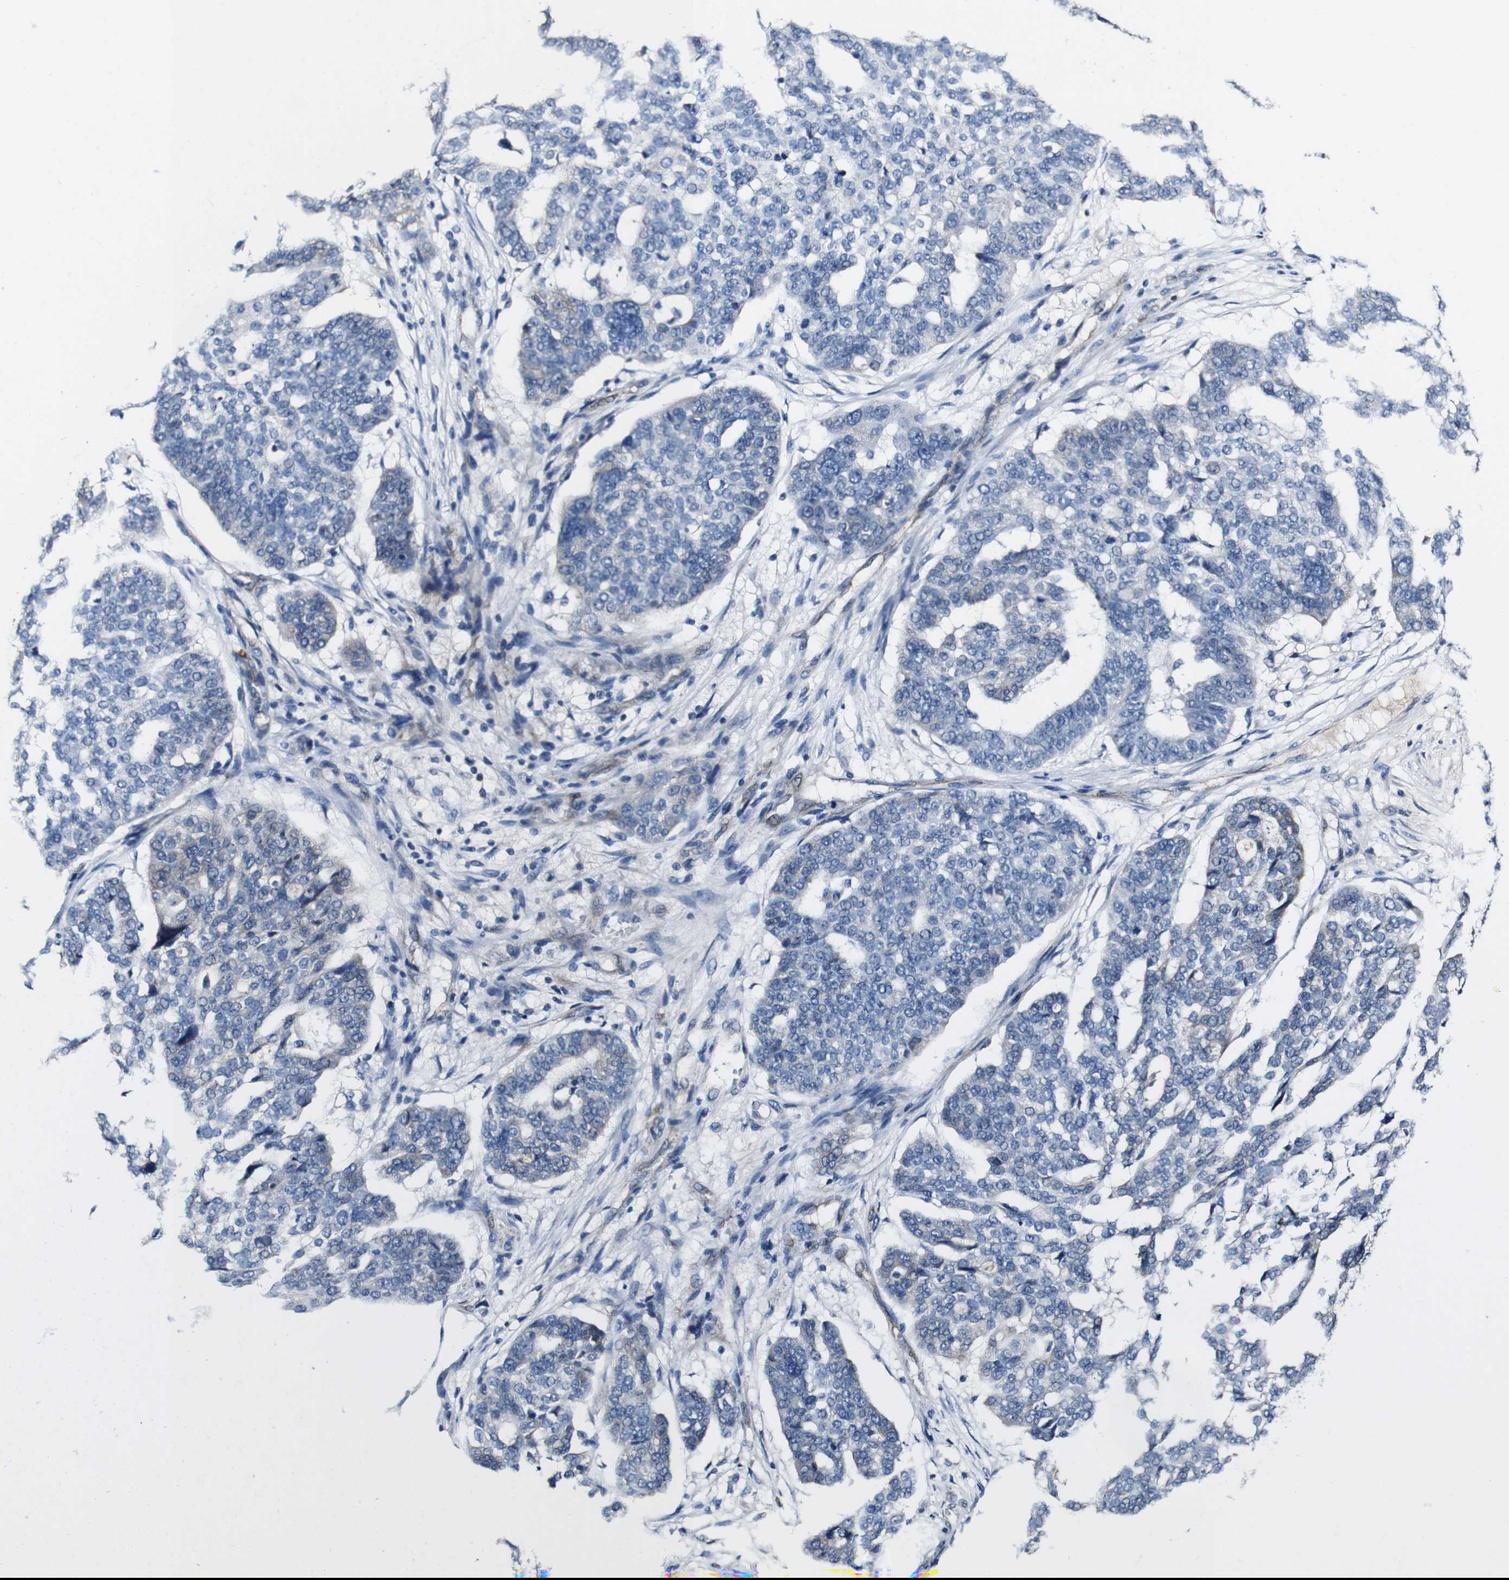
{"staining": {"intensity": "negative", "quantity": "none", "location": "none"}, "tissue": "ovarian cancer", "cell_type": "Tumor cells", "image_type": "cancer", "snomed": [{"axis": "morphology", "description": "Cystadenocarcinoma, serous, NOS"}, {"axis": "topography", "description": "Ovary"}], "caption": "IHC histopathology image of neoplastic tissue: human serous cystadenocarcinoma (ovarian) stained with DAB exhibits no significant protein positivity in tumor cells.", "gene": "GRAMD1A", "patient": {"sex": "female", "age": 59}}